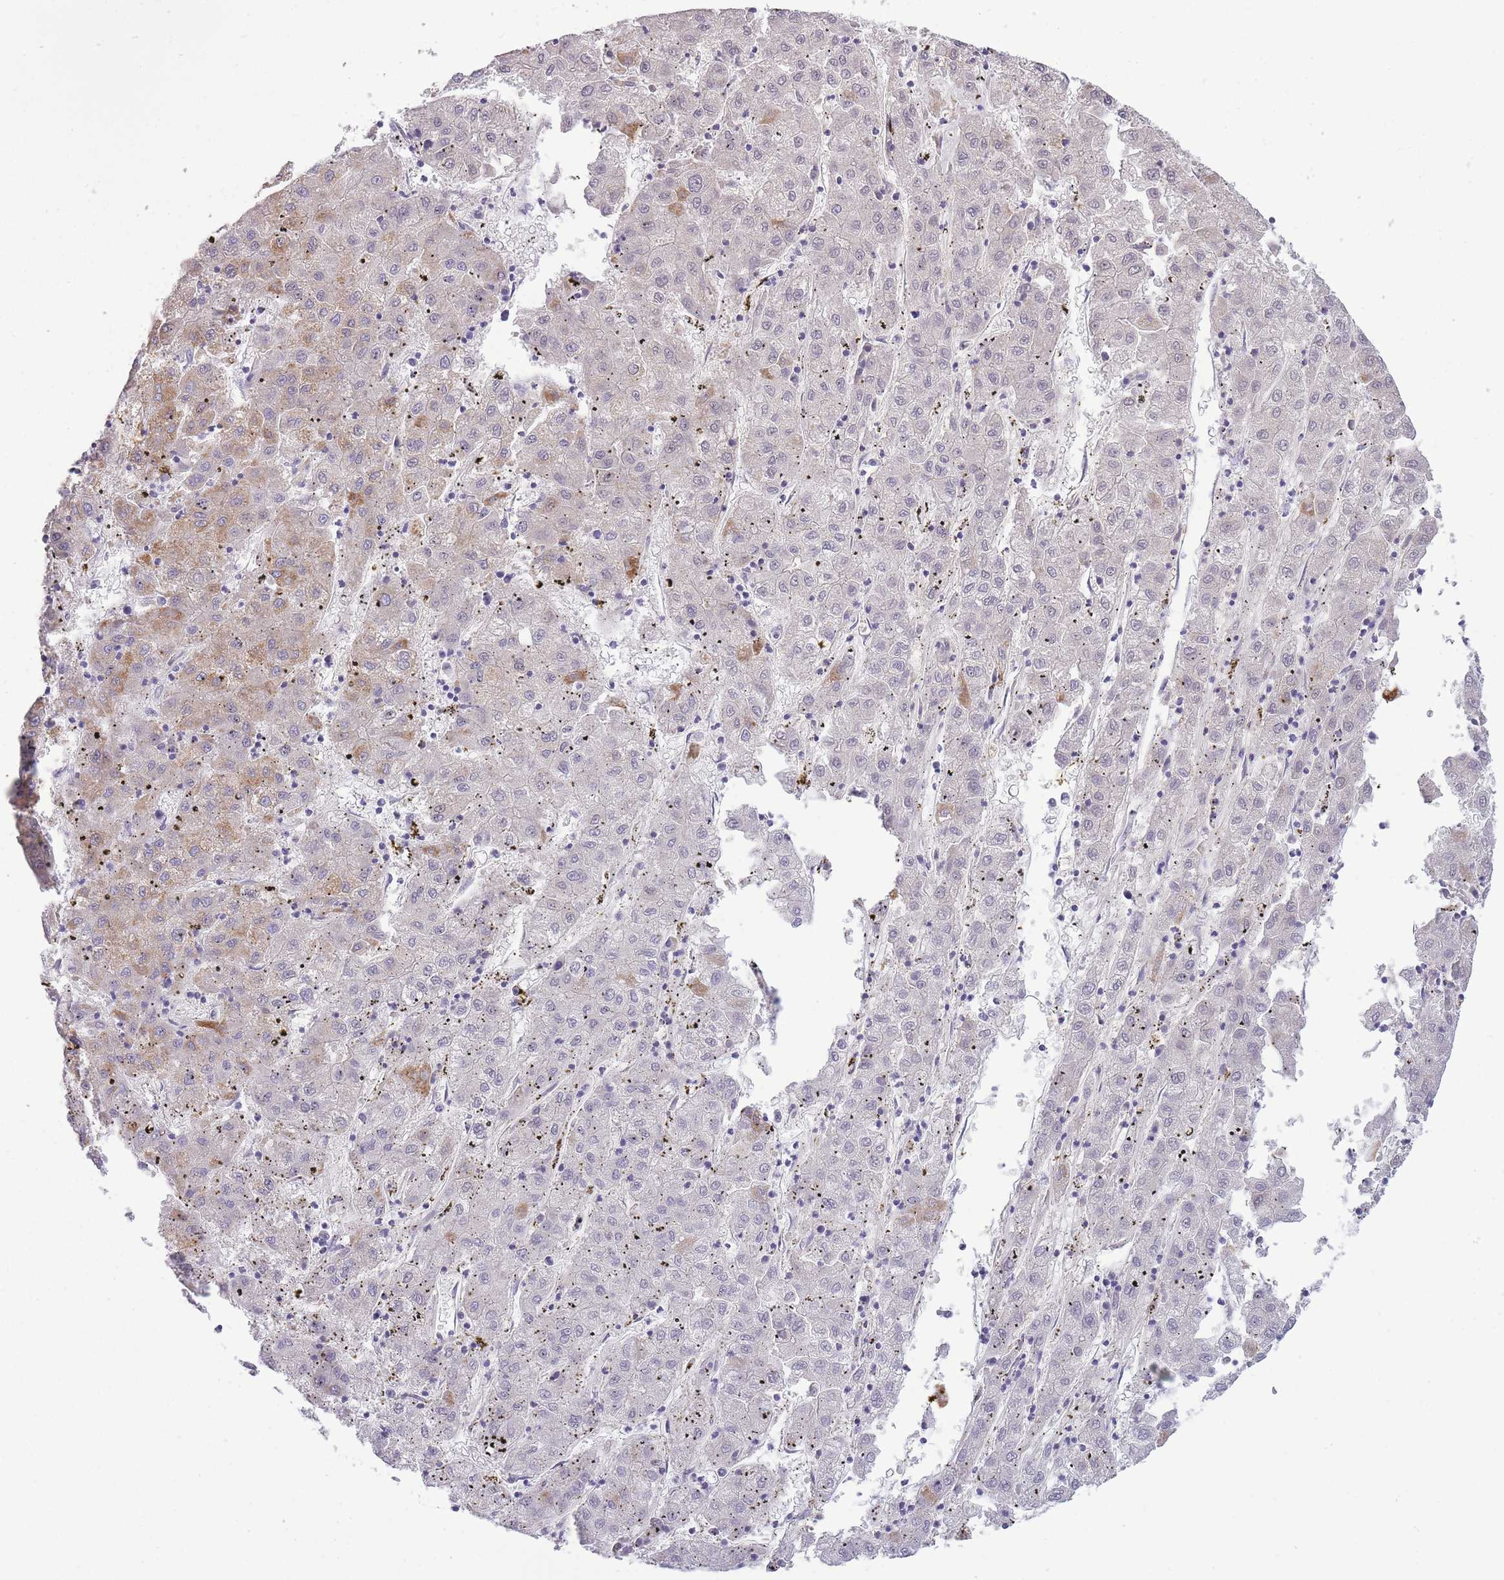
{"staining": {"intensity": "strong", "quantity": "25%-75%", "location": "cytoplasmic/membranous"}, "tissue": "liver cancer", "cell_type": "Tumor cells", "image_type": "cancer", "snomed": [{"axis": "morphology", "description": "Carcinoma, Hepatocellular, NOS"}, {"axis": "topography", "description": "Liver"}], "caption": "Immunohistochemistry (IHC) (DAB) staining of liver cancer shows strong cytoplasmic/membranous protein staining in about 25%-75% of tumor cells.", "gene": "ZBTB24", "patient": {"sex": "male", "age": 72}}